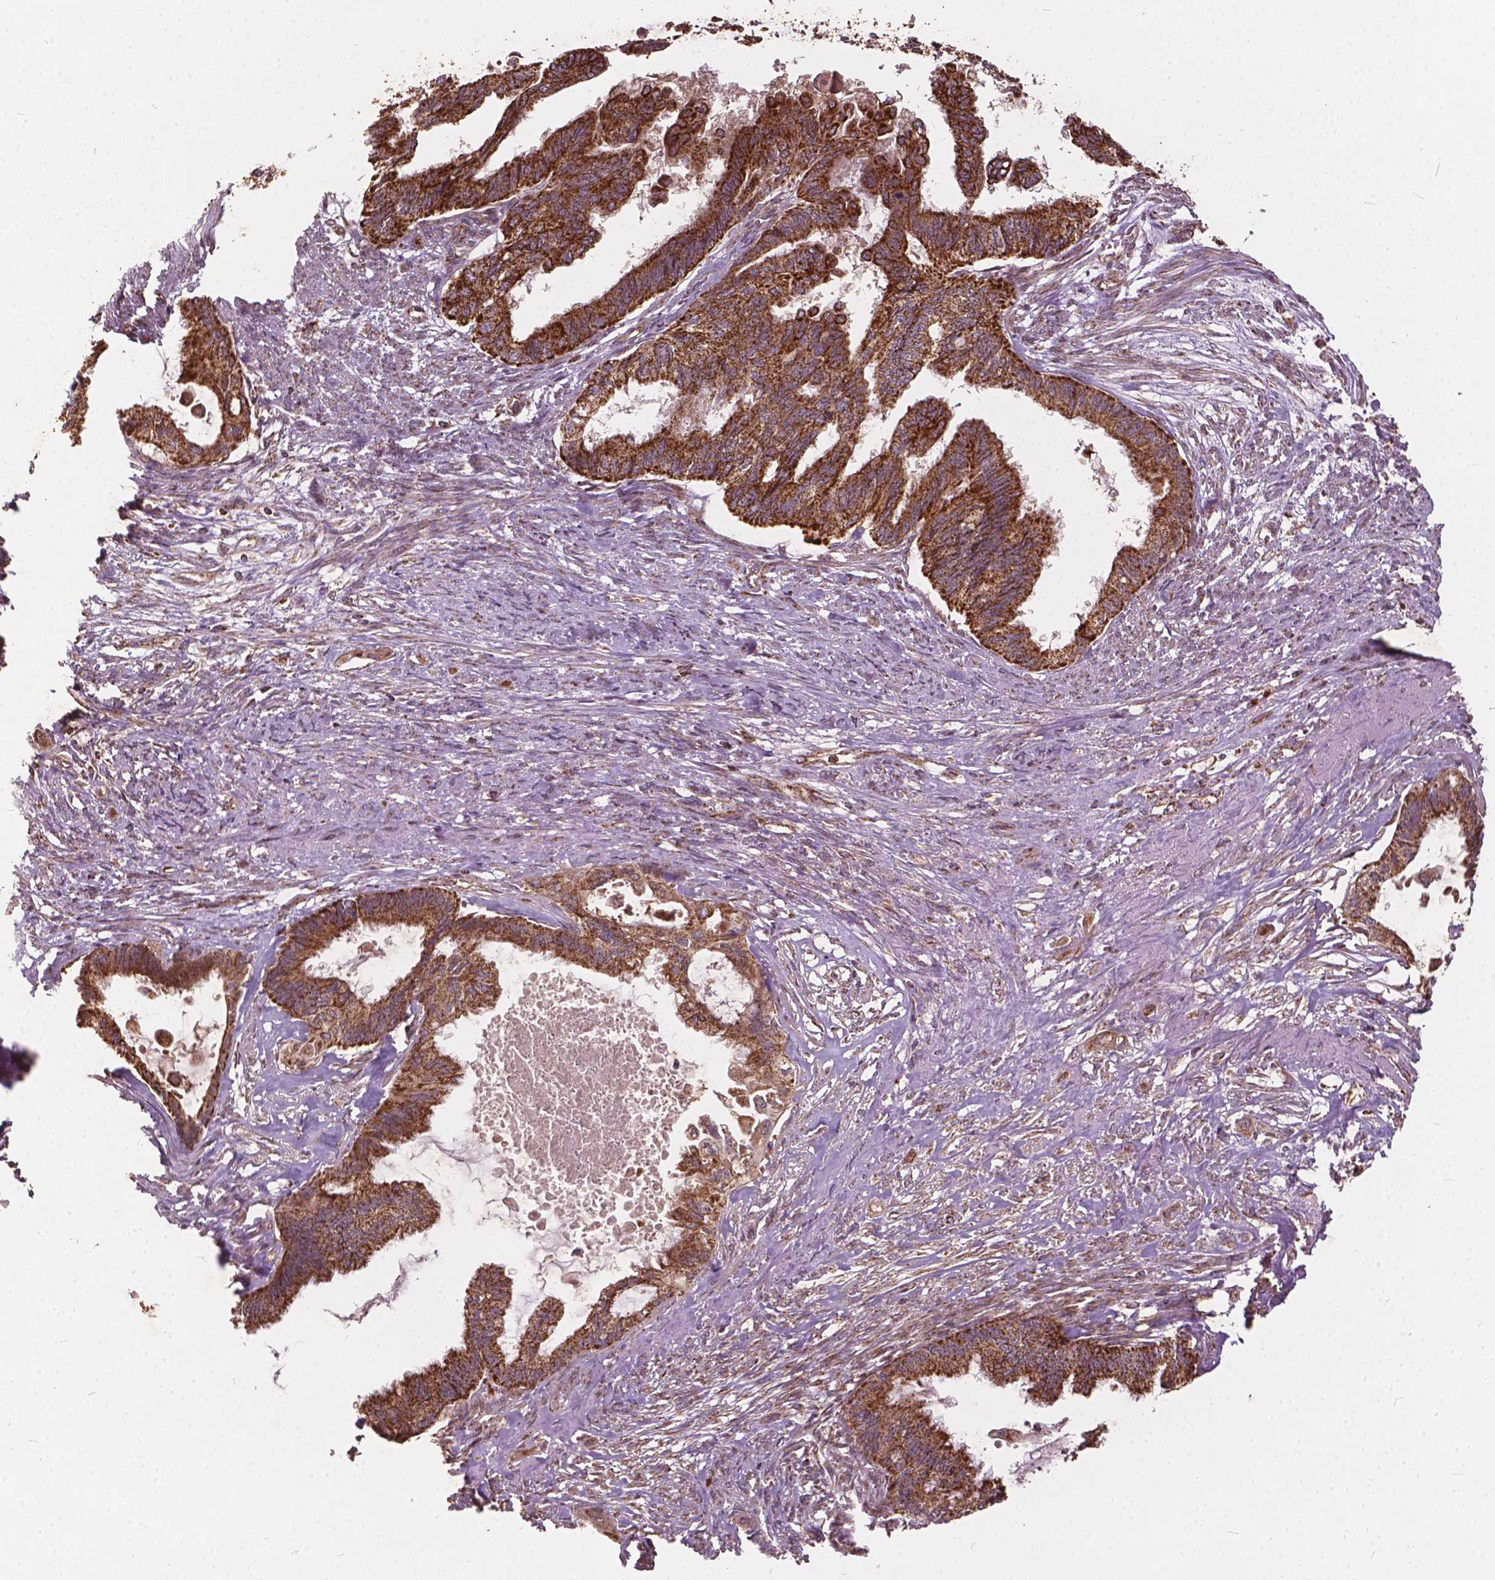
{"staining": {"intensity": "strong", "quantity": ">75%", "location": "cytoplasmic/membranous"}, "tissue": "endometrial cancer", "cell_type": "Tumor cells", "image_type": "cancer", "snomed": [{"axis": "morphology", "description": "Adenocarcinoma, NOS"}, {"axis": "topography", "description": "Endometrium"}], "caption": "IHC histopathology image of neoplastic tissue: human endometrial adenocarcinoma stained using immunohistochemistry reveals high levels of strong protein expression localized specifically in the cytoplasmic/membranous of tumor cells, appearing as a cytoplasmic/membranous brown color.", "gene": "UBXN2A", "patient": {"sex": "female", "age": 86}}